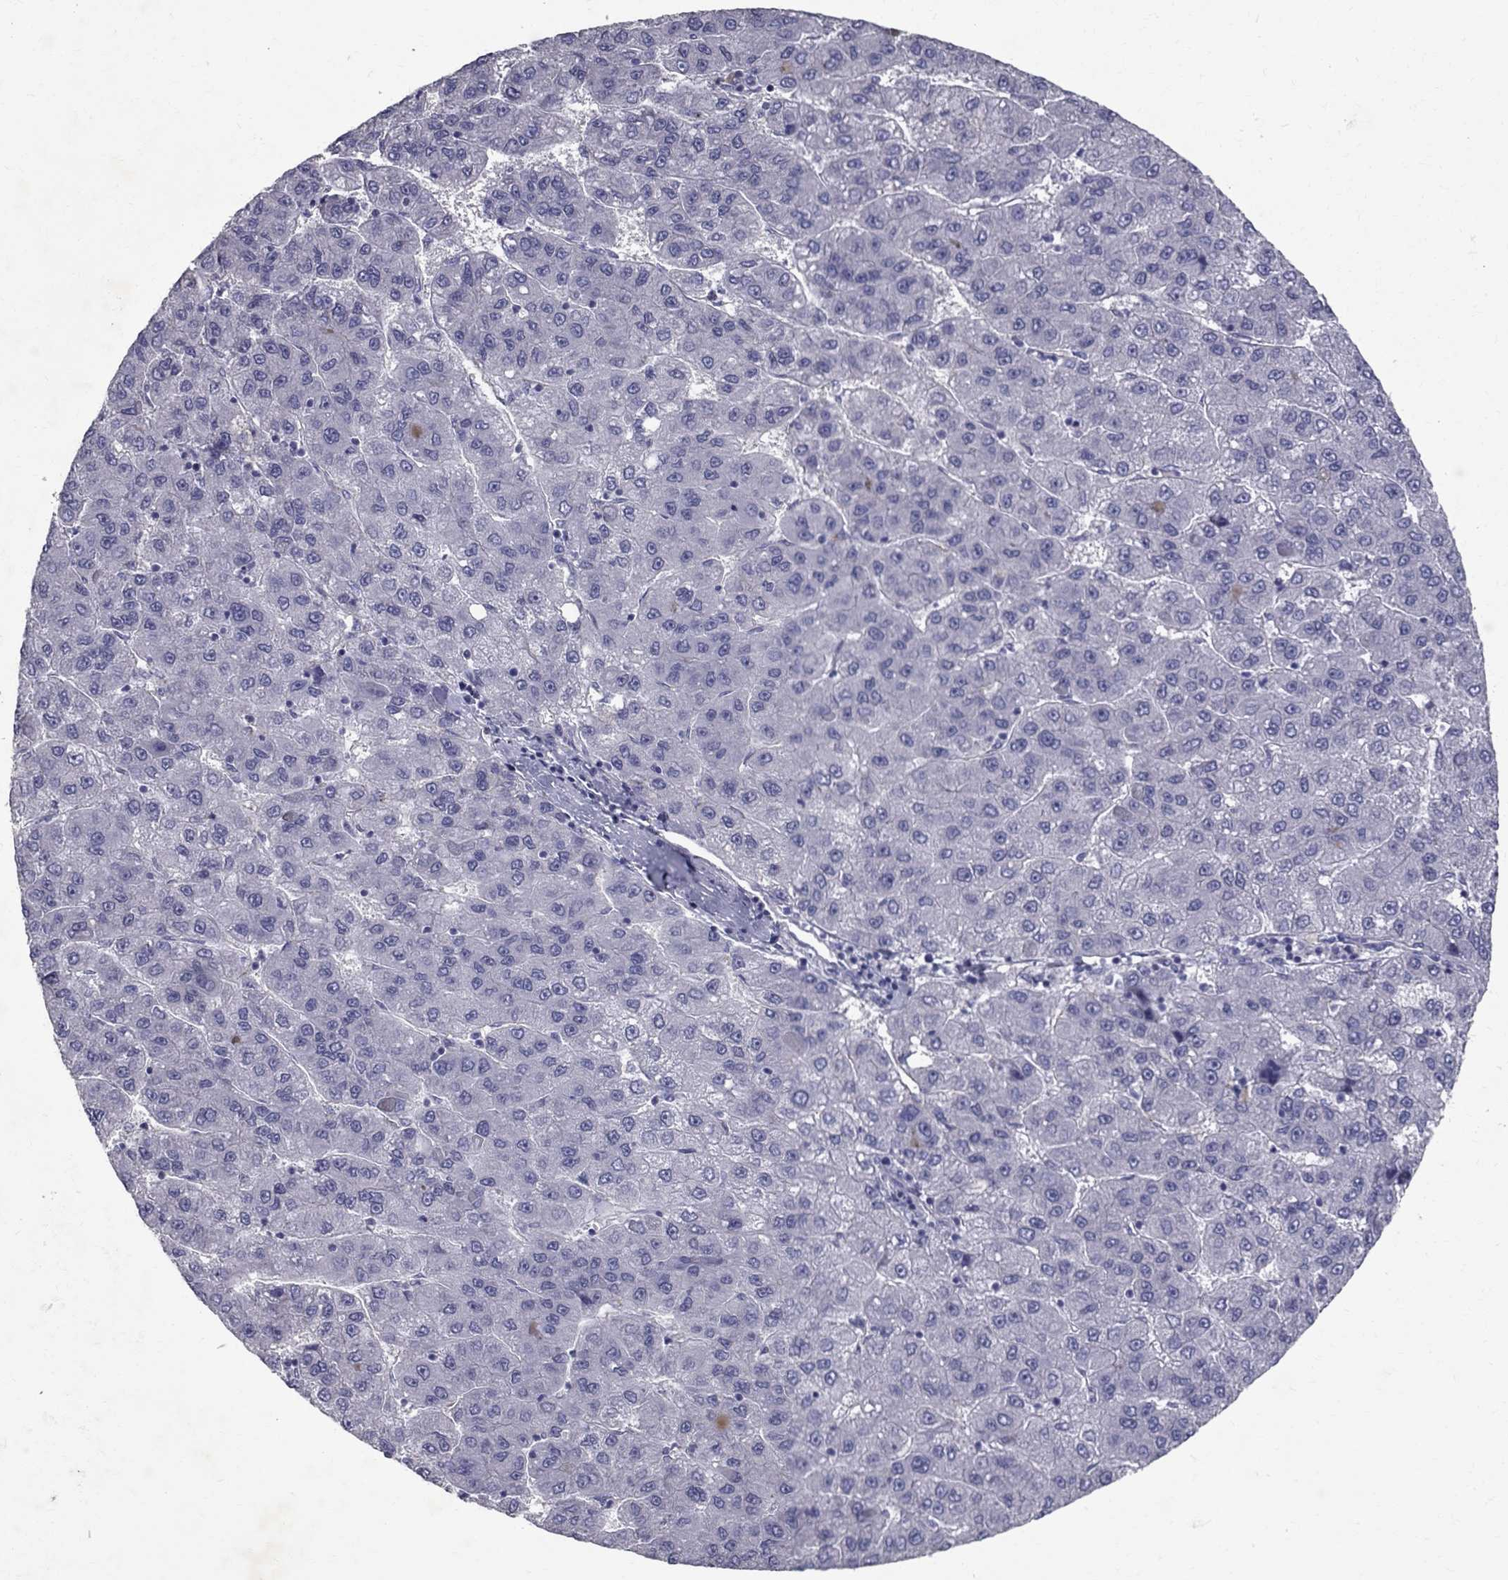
{"staining": {"intensity": "negative", "quantity": "none", "location": "none"}, "tissue": "liver cancer", "cell_type": "Tumor cells", "image_type": "cancer", "snomed": [{"axis": "morphology", "description": "Carcinoma, Hepatocellular, NOS"}, {"axis": "topography", "description": "Liver"}], "caption": "Immunohistochemical staining of human liver cancer exhibits no significant expression in tumor cells. Nuclei are stained in blue.", "gene": "CLIC6", "patient": {"sex": "female", "age": 82}}